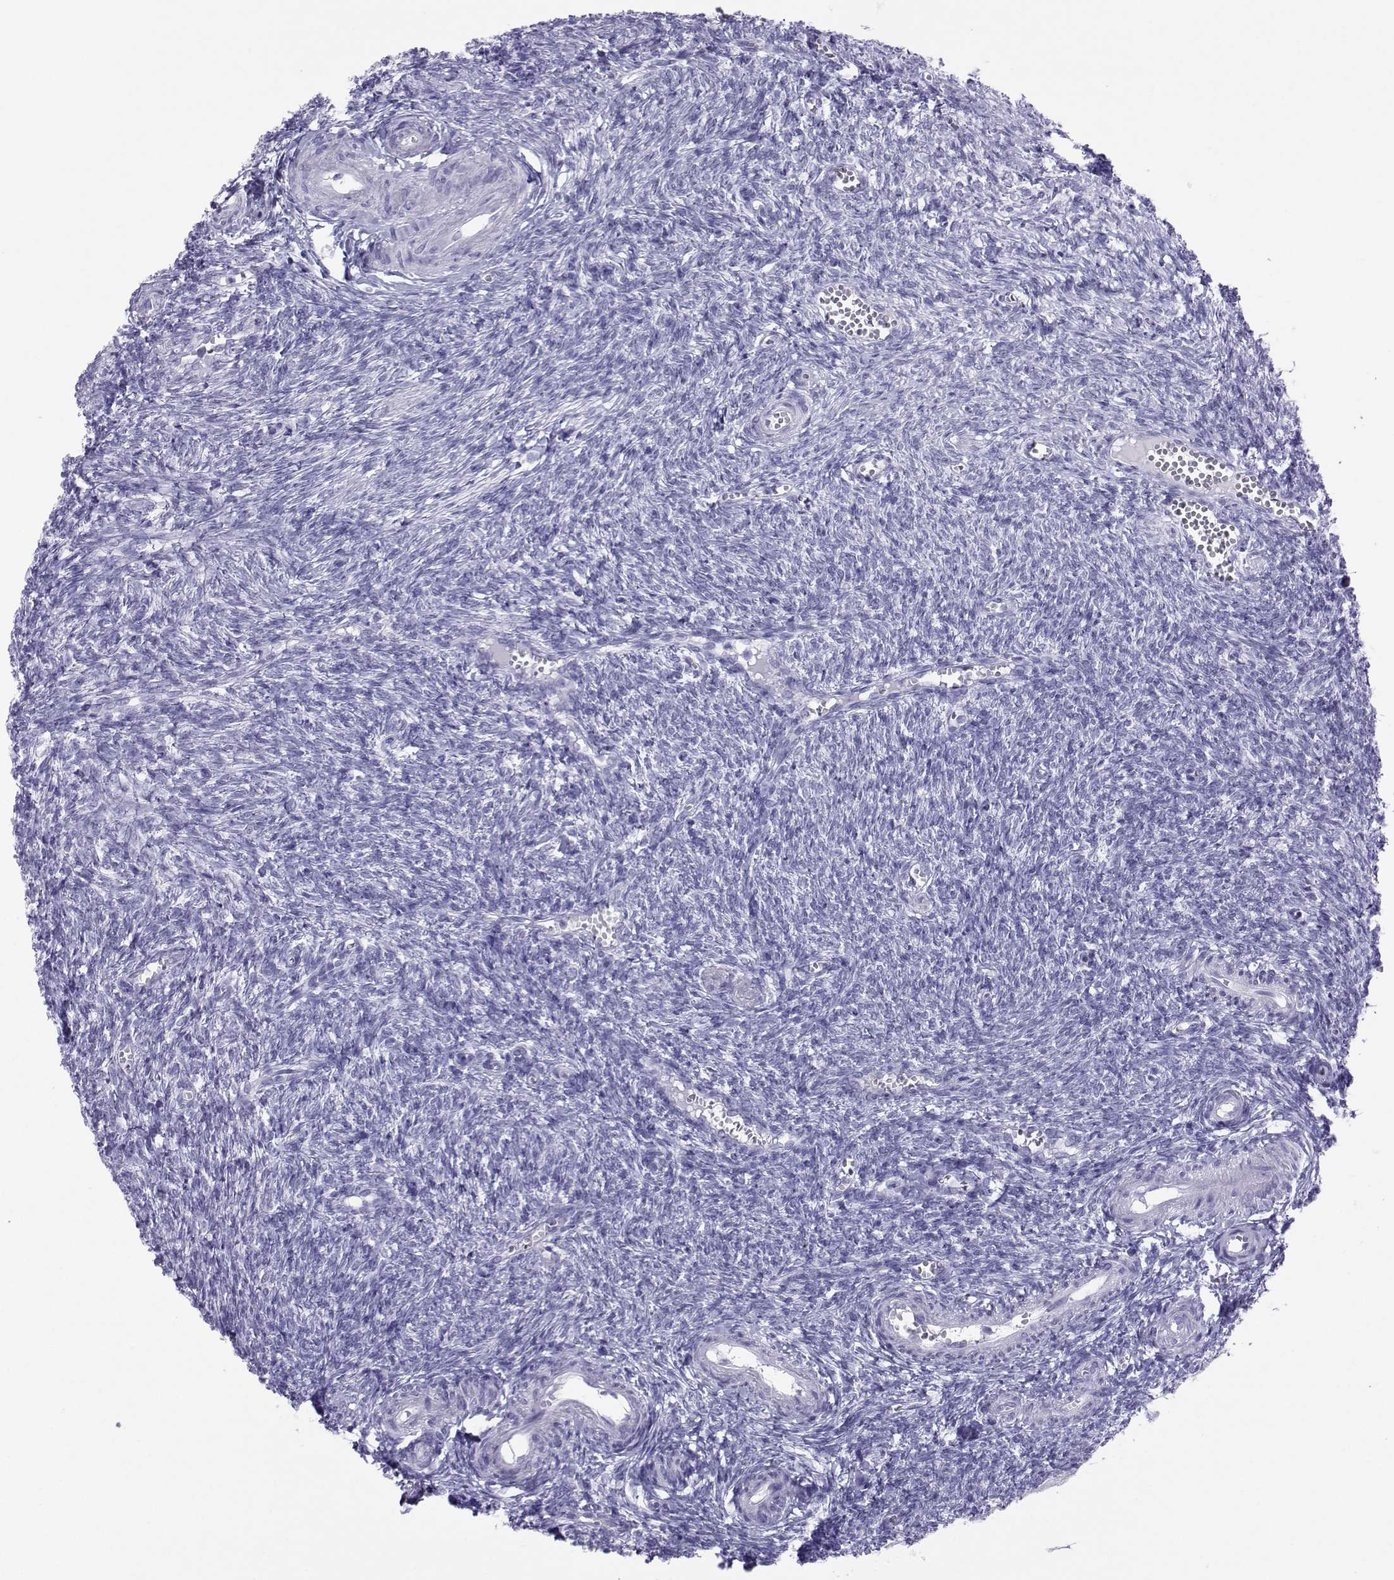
{"staining": {"intensity": "negative", "quantity": "none", "location": "none"}, "tissue": "ovary", "cell_type": "Follicle cells", "image_type": "normal", "snomed": [{"axis": "morphology", "description": "Normal tissue, NOS"}, {"axis": "topography", "description": "Ovary"}], "caption": "The IHC histopathology image has no significant expression in follicle cells of ovary. (DAB immunohistochemistry (IHC) with hematoxylin counter stain).", "gene": "LORICRIN", "patient": {"sex": "female", "age": 43}}